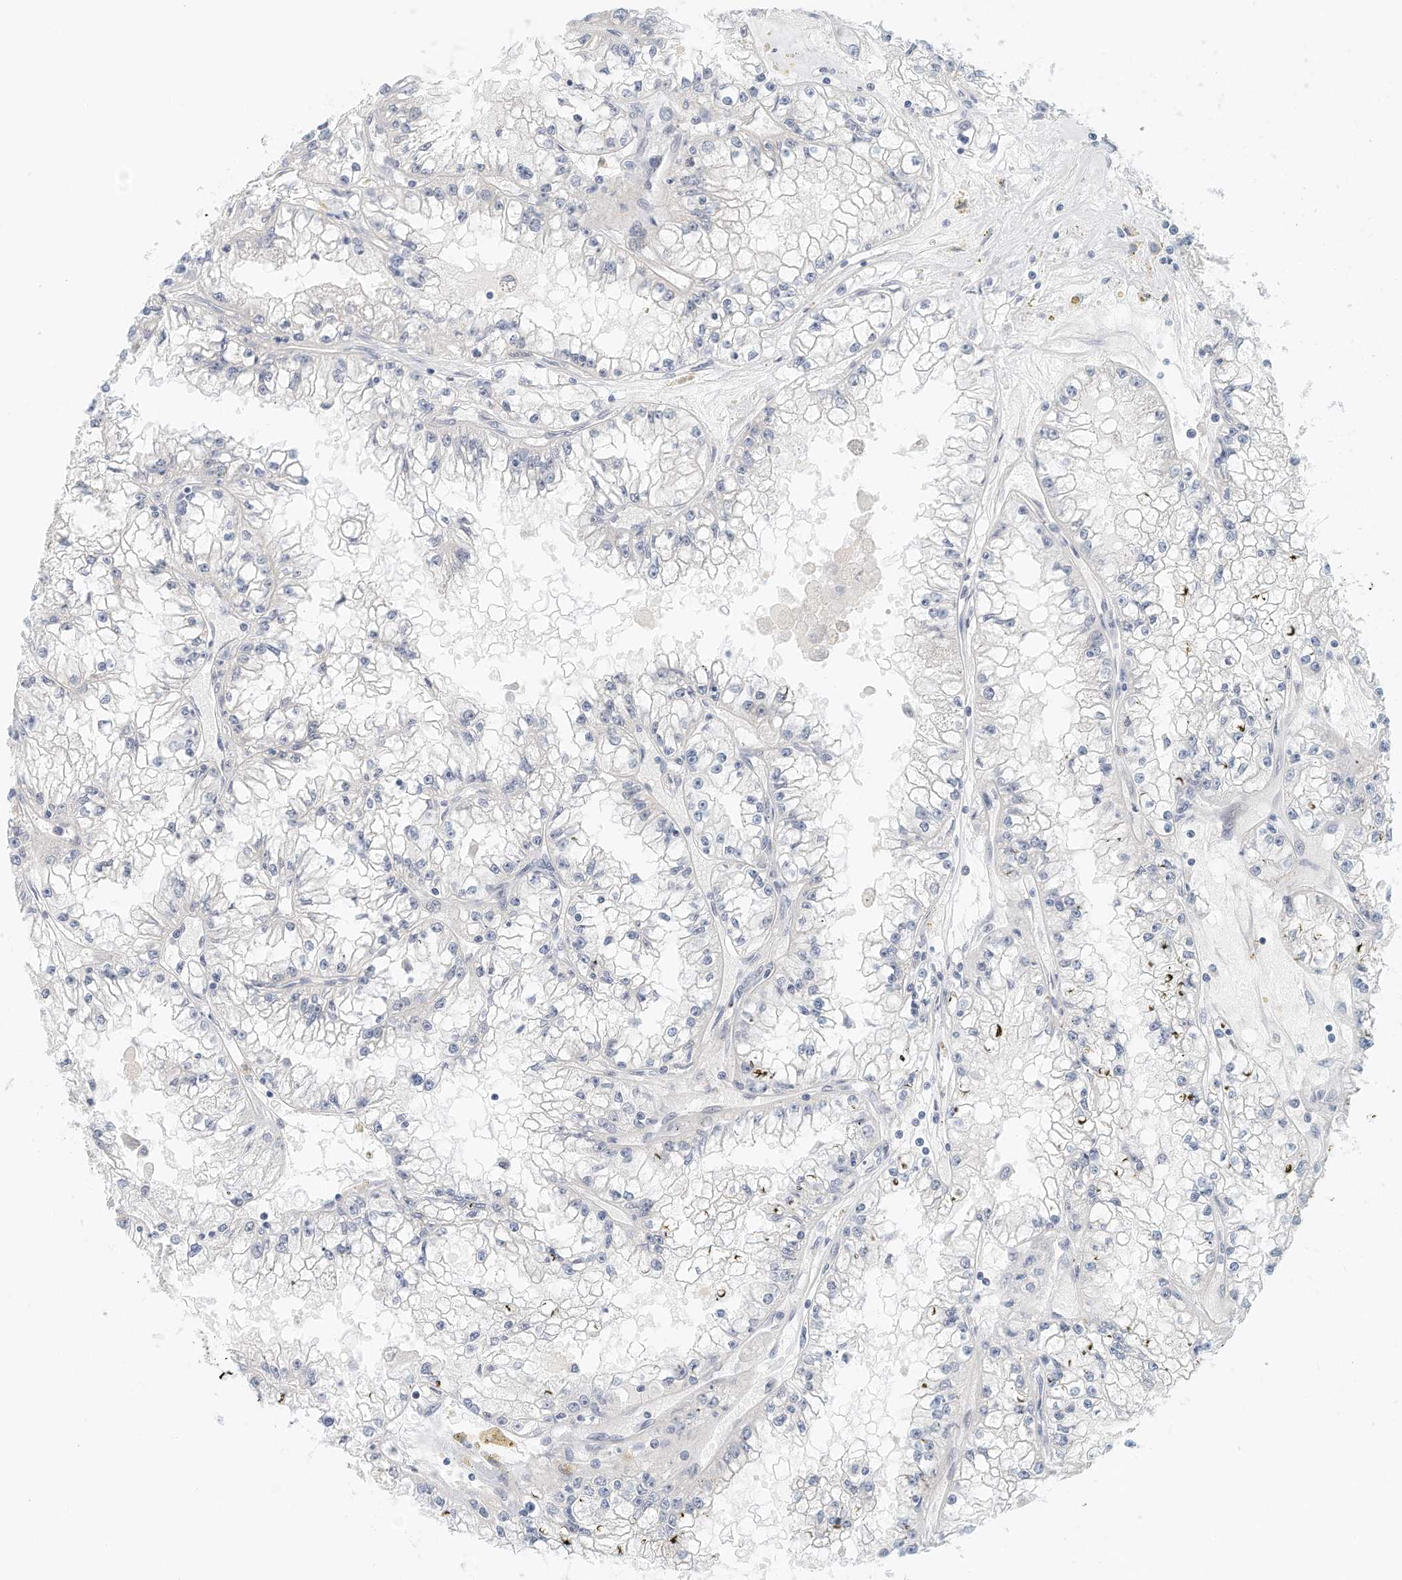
{"staining": {"intensity": "negative", "quantity": "none", "location": "none"}, "tissue": "renal cancer", "cell_type": "Tumor cells", "image_type": "cancer", "snomed": [{"axis": "morphology", "description": "Adenocarcinoma, NOS"}, {"axis": "topography", "description": "Kidney"}], "caption": "This is an immunohistochemistry (IHC) image of human adenocarcinoma (renal). There is no staining in tumor cells.", "gene": "ARHGAP28", "patient": {"sex": "male", "age": 56}}